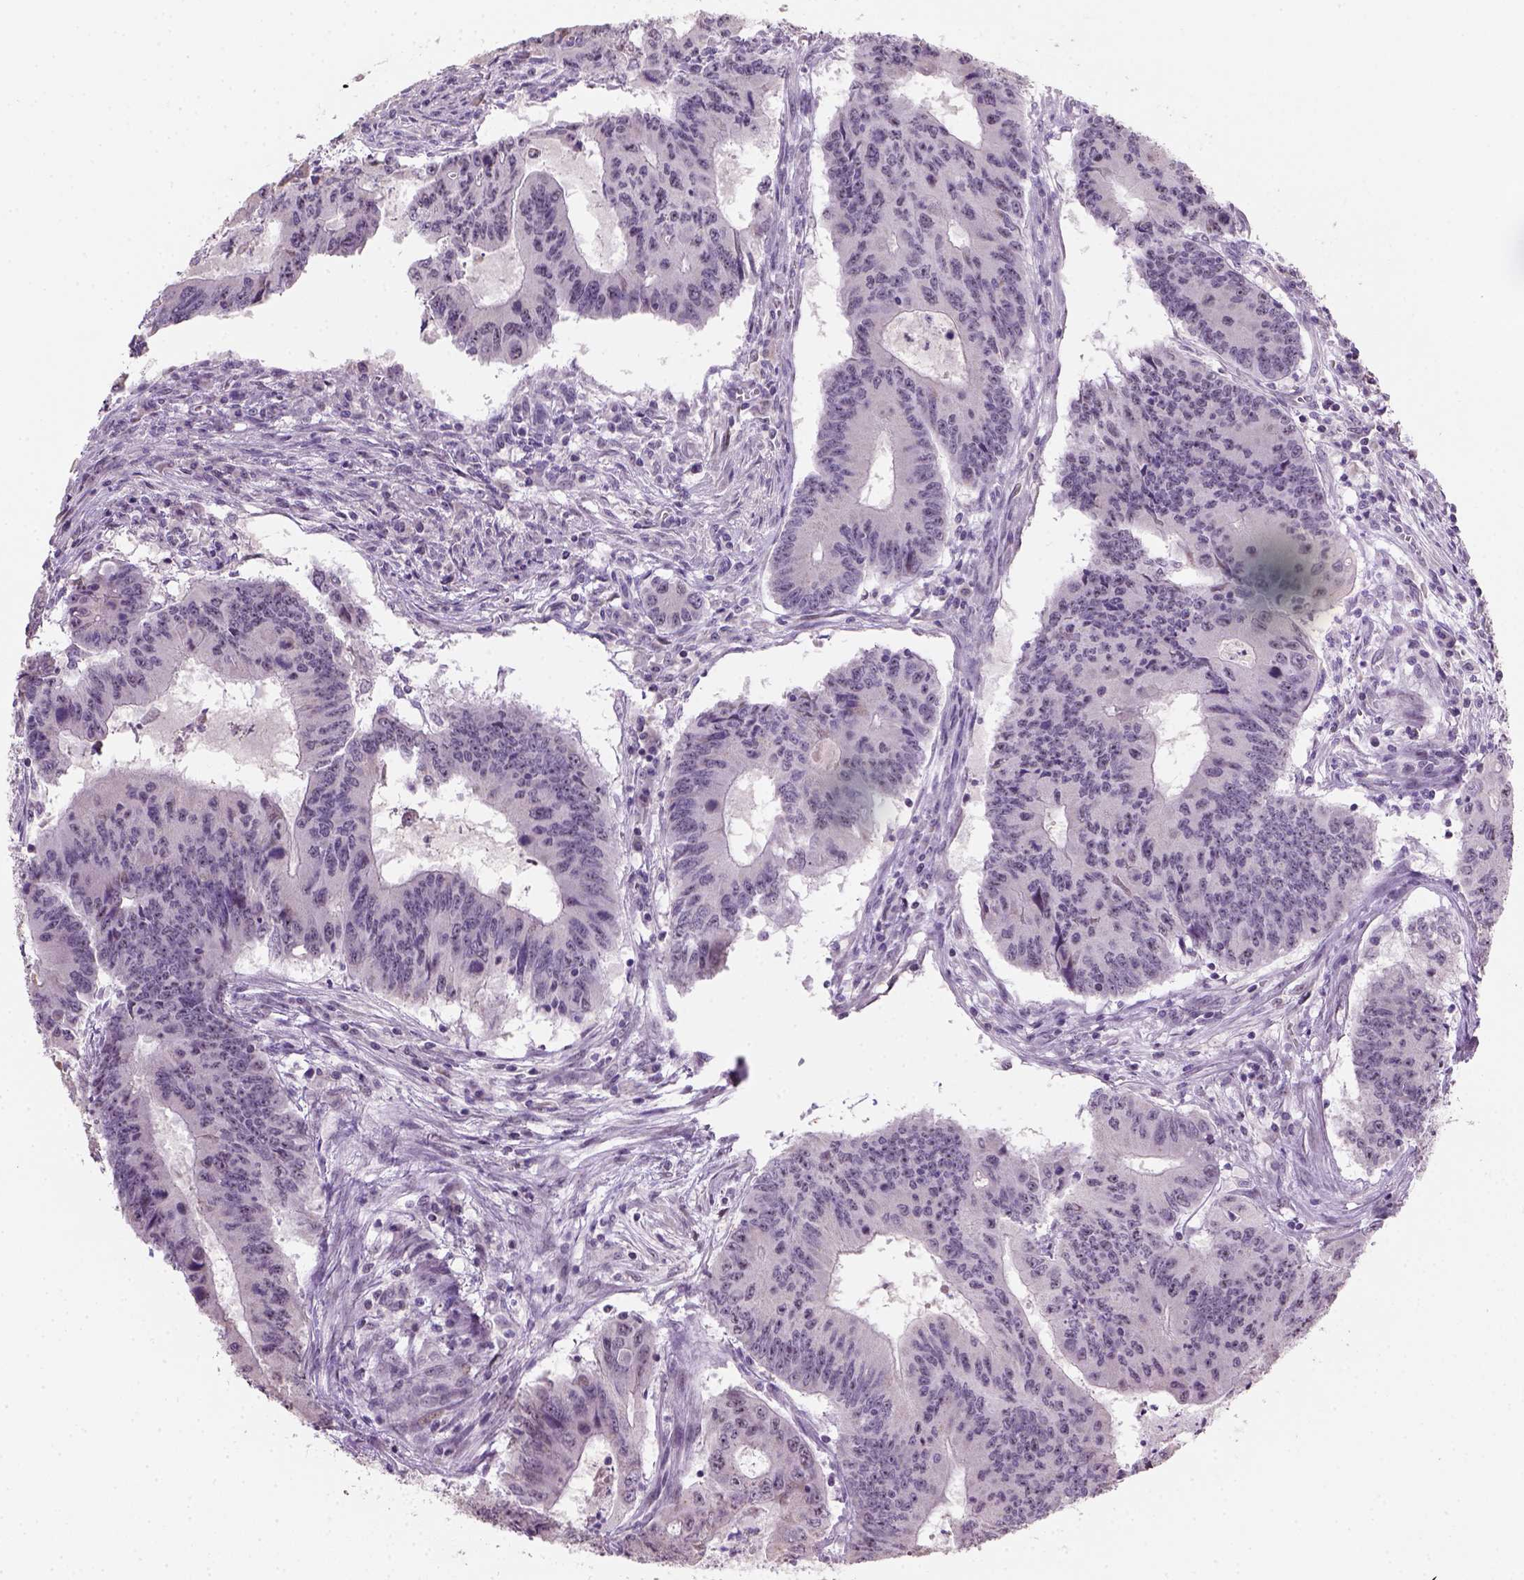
{"staining": {"intensity": "negative", "quantity": "none", "location": "none"}, "tissue": "colorectal cancer", "cell_type": "Tumor cells", "image_type": "cancer", "snomed": [{"axis": "morphology", "description": "Adenocarcinoma, NOS"}, {"axis": "topography", "description": "Colon"}], "caption": "An image of human colorectal cancer is negative for staining in tumor cells. (Stains: DAB immunohistochemistry with hematoxylin counter stain, Microscopy: brightfield microscopy at high magnification).", "gene": "DDX50", "patient": {"sex": "male", "age": 53}}